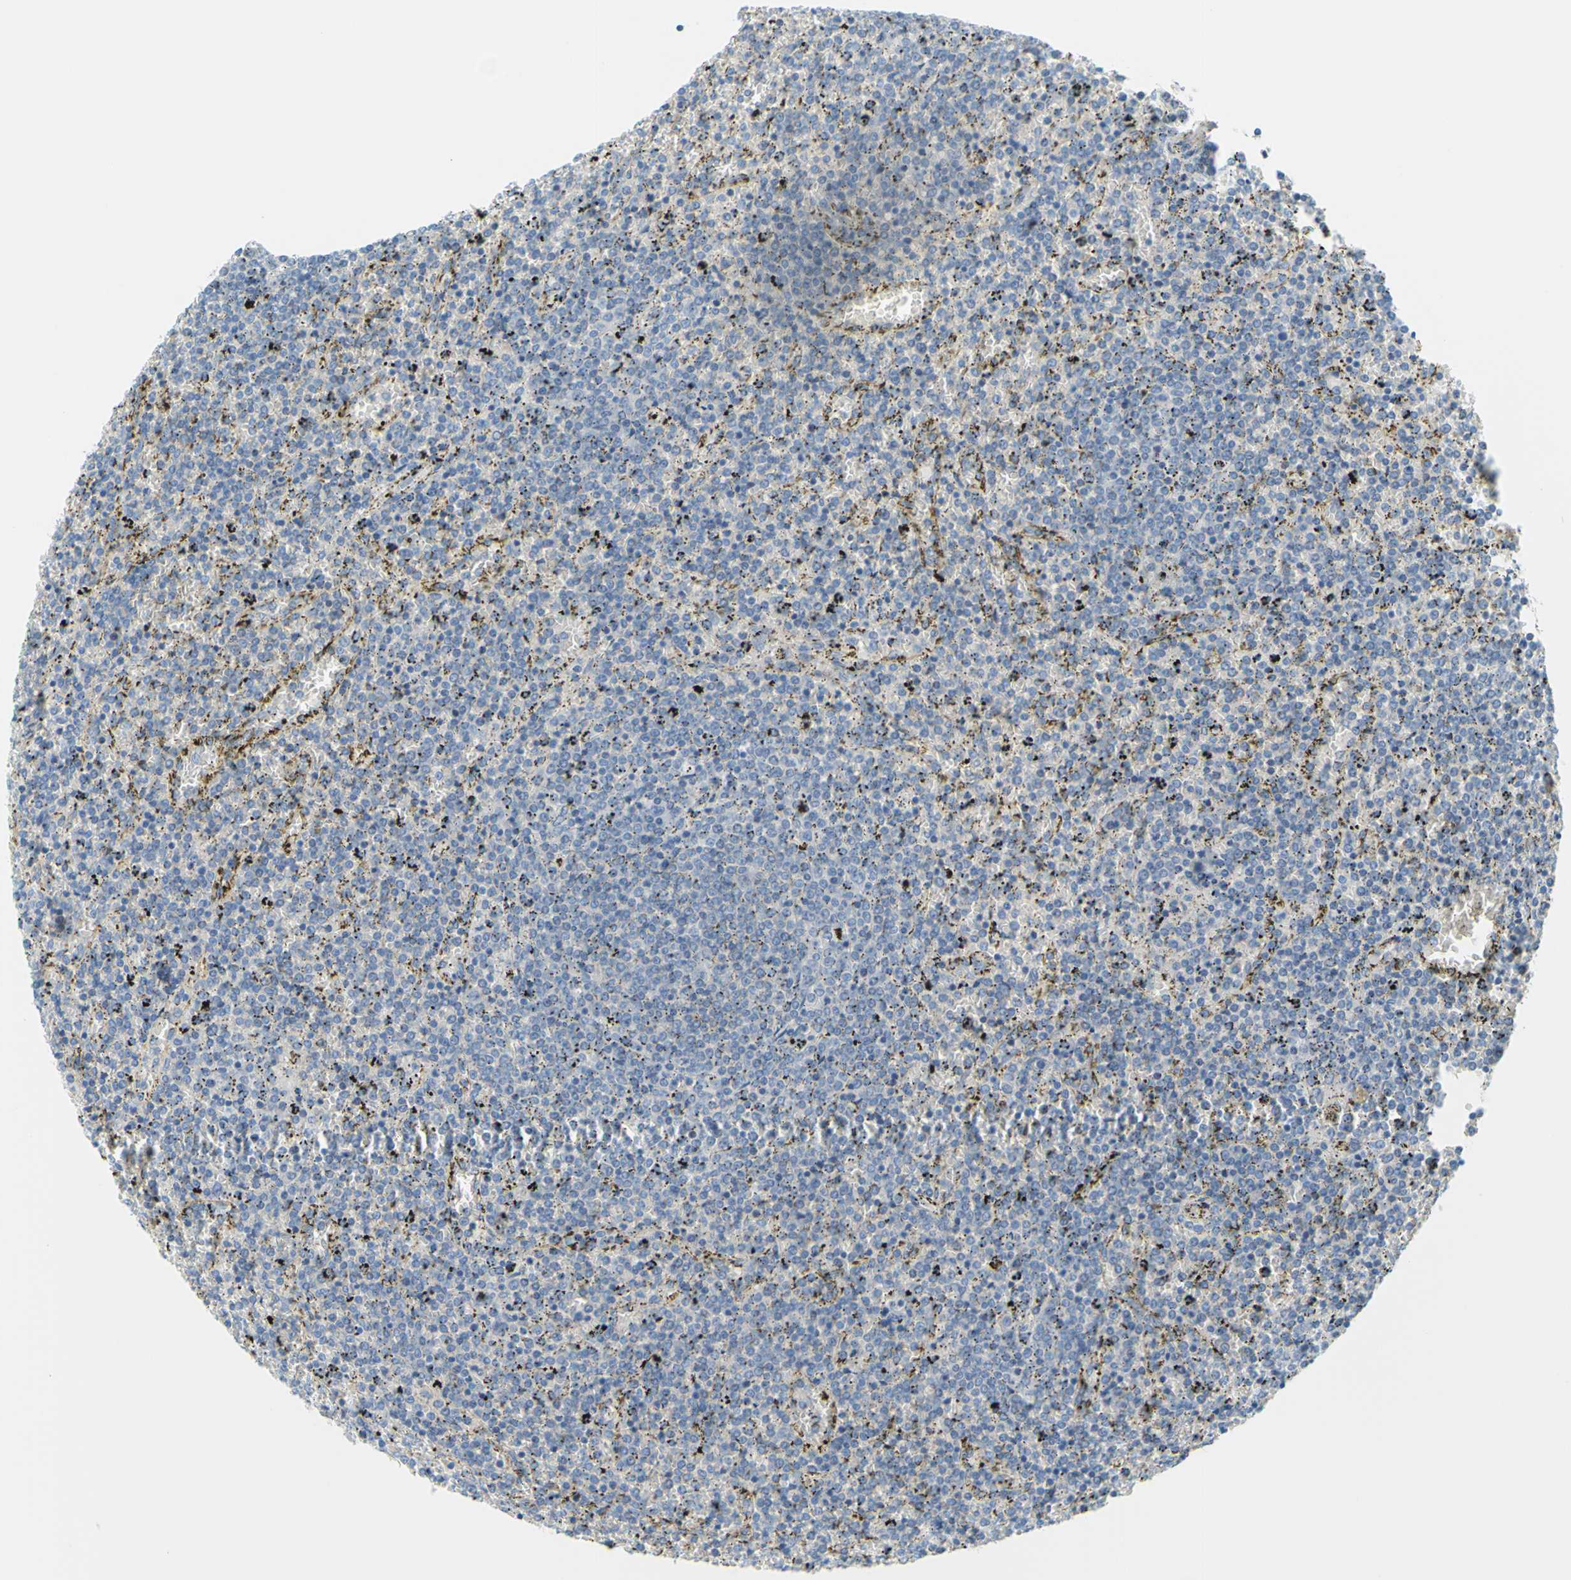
{"staining": {"intensity": "negative", "quantity": "none", "location": "none"}, "tissue": "lymphoma", "cell_type": "Tumor cells", "image_type": "cancer", "snomed": [{"axis": "morphology", "description": "Malignant lymphoma, non-Hodgkin's type, Low grade"}, {"axis": "topography", "description": "Spleen"}], "caption": "Immunohistochemical staining of lymphoma reveals no significant positivity in tumor cells. Nuclei are stained in blue.", "gene": "FRMD4B", "patient": {"sex": "female", "age": 77}}